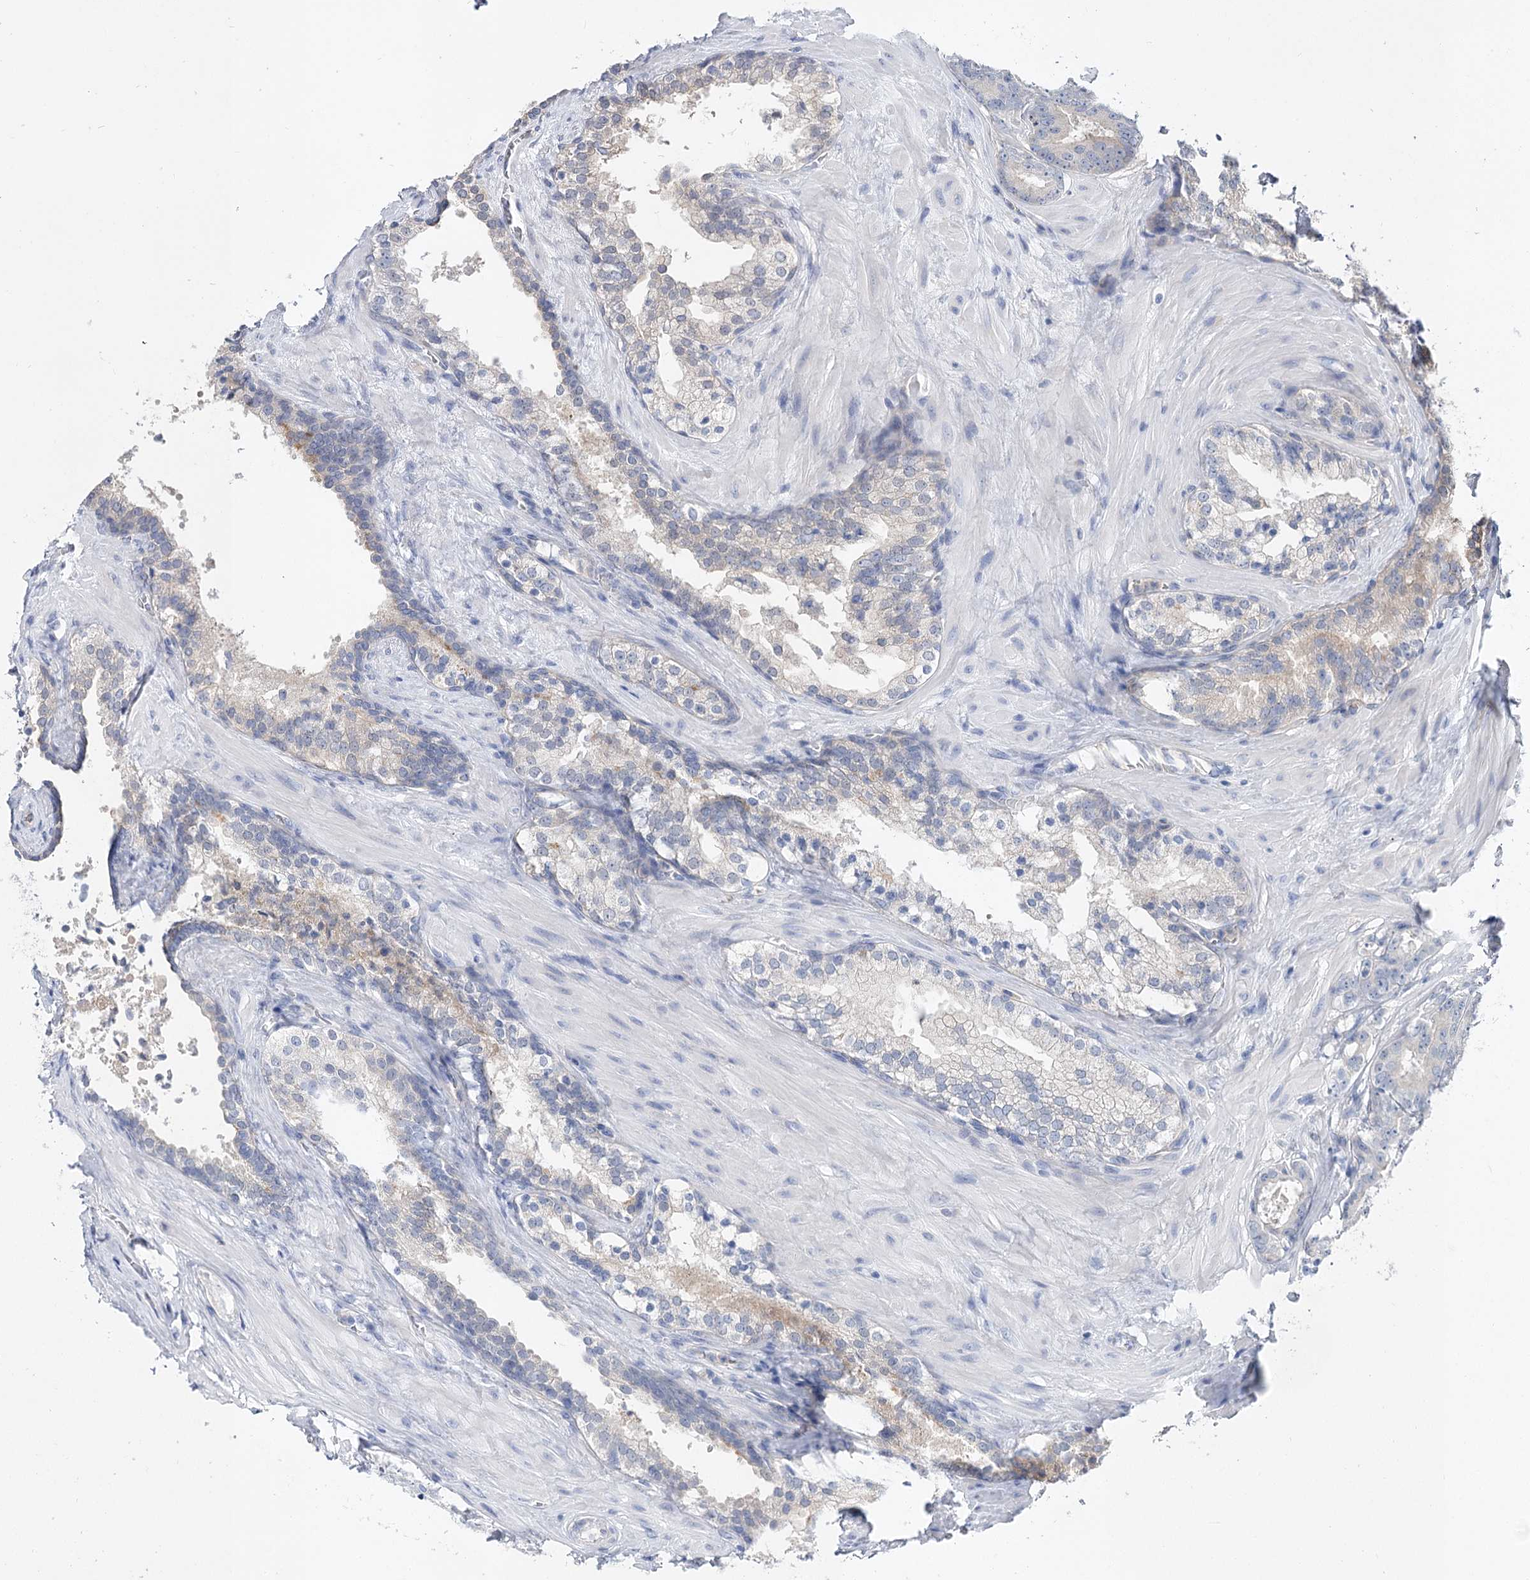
{"staining": {"intensity": "negative", "quantity": "none", "location": "none"}, "tissue": "prostate cancer", "cell_type": "Tumor cells", "image_type": "cancer", "snomed": [{"axis": "morphology", "description": "Adenocarcinoma, High grade"}, {"axis": "topography", "description": "Prostate"}], "caption": "Immunohistochemistry (IHC) histopathology image of neoplastic tissue: human high-grade adenocarcinoma (prostate) stained with DAB (3,3'-diaminobenzidine) reveals no significant protein expression in tumor cells.", "gene": "UGP2", "patient": {"sex": "male", "age": 57}}